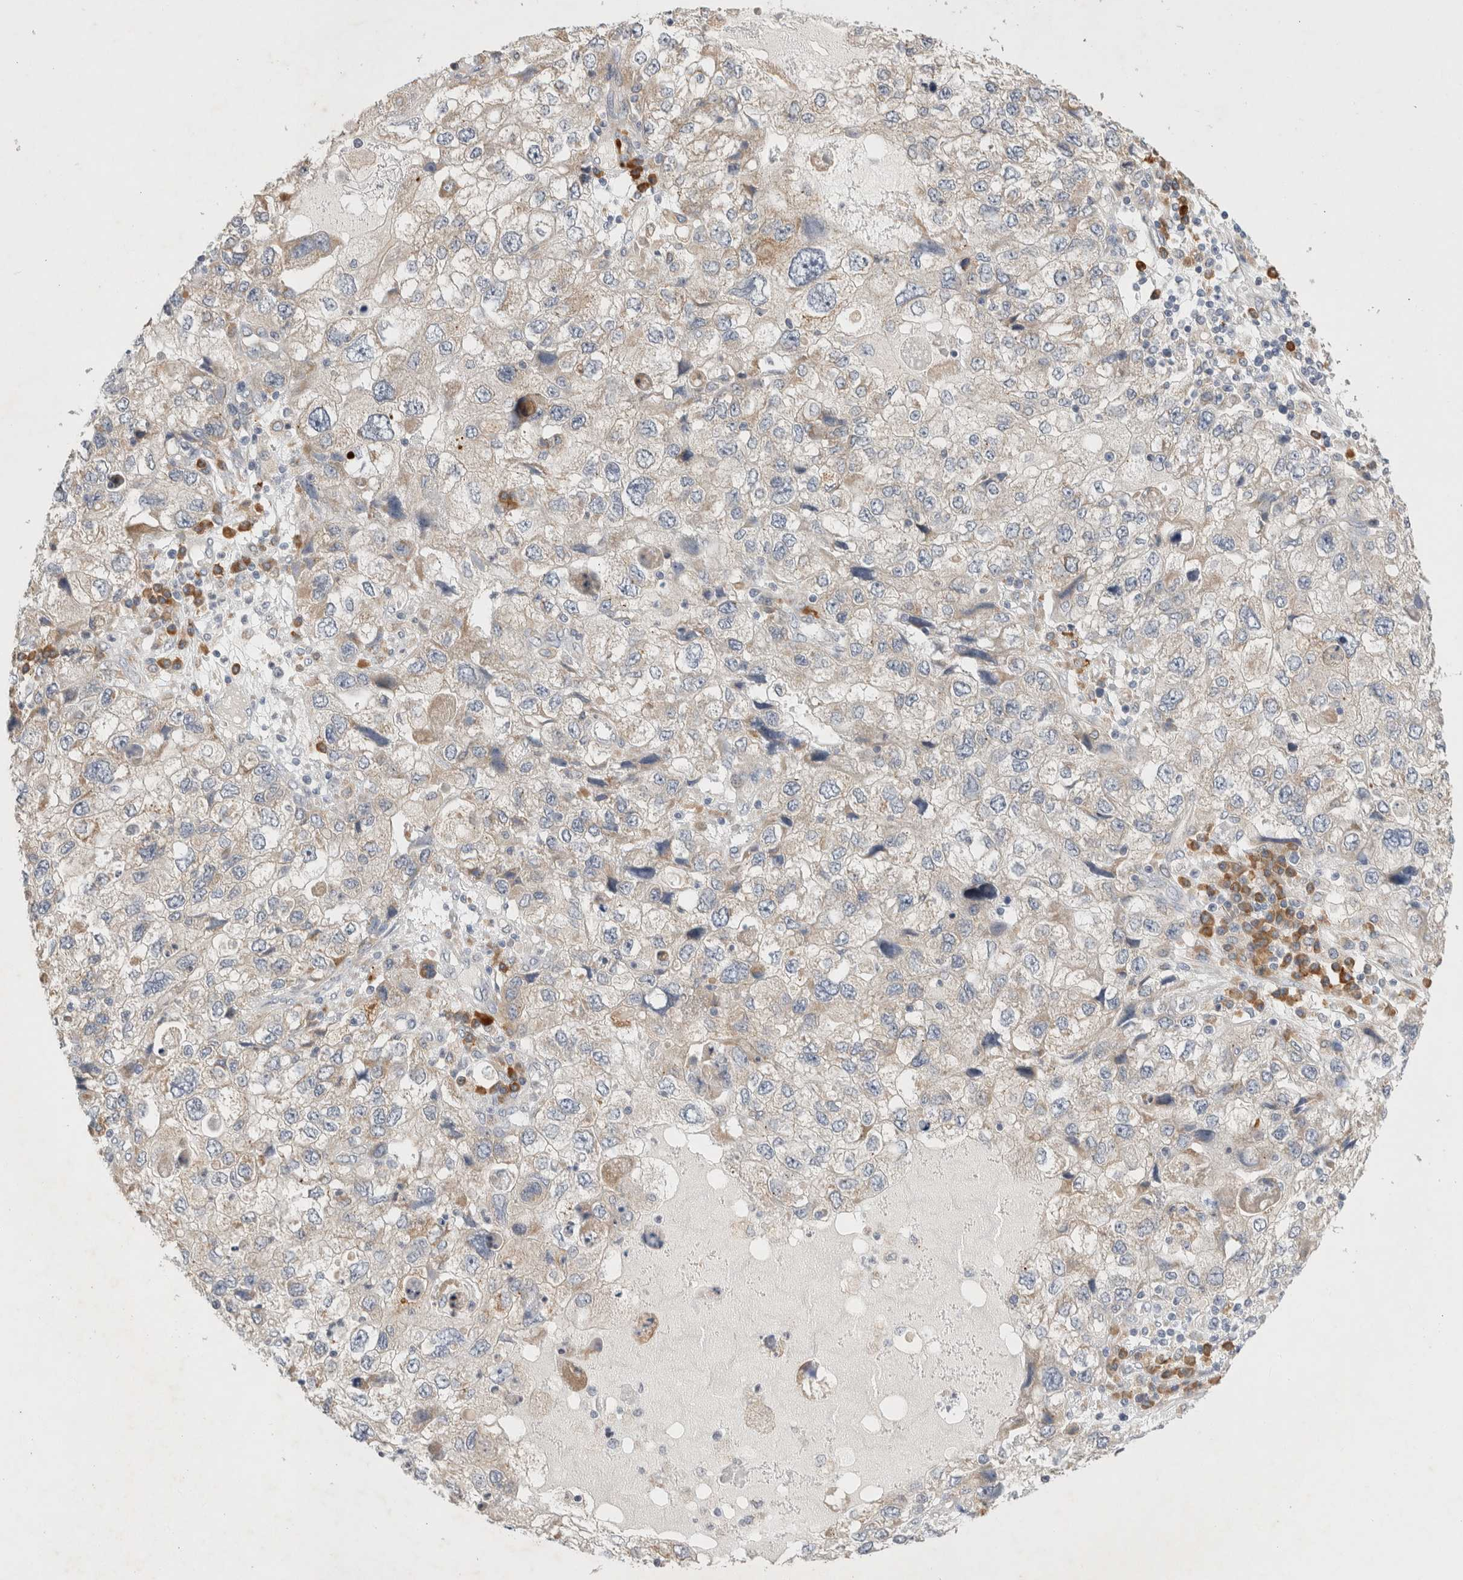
{"staining": {"intensity": "weak", "quantity": "<25%", "location": "cytoplasmic/membranous"}, "tissue": "endometrial cancer", "cell_type": "Tumor cells", "image_type": "cancer", "snomed": [{"axis": "morphology", "description": "Adenocarcinoma, NOS"}, {"axis": "topography", "description": "Endometrium"}], "caption": "High magnification brightfield microscopy of endometrial cancer stained with DAB (3,3'-diaminobenzidine) (brown) and counterstained with hematoxylin (blue): tumor cells show no significant expression.", "gene": "NEDD4L", "patient": {"sex": "female", "age": 49}}